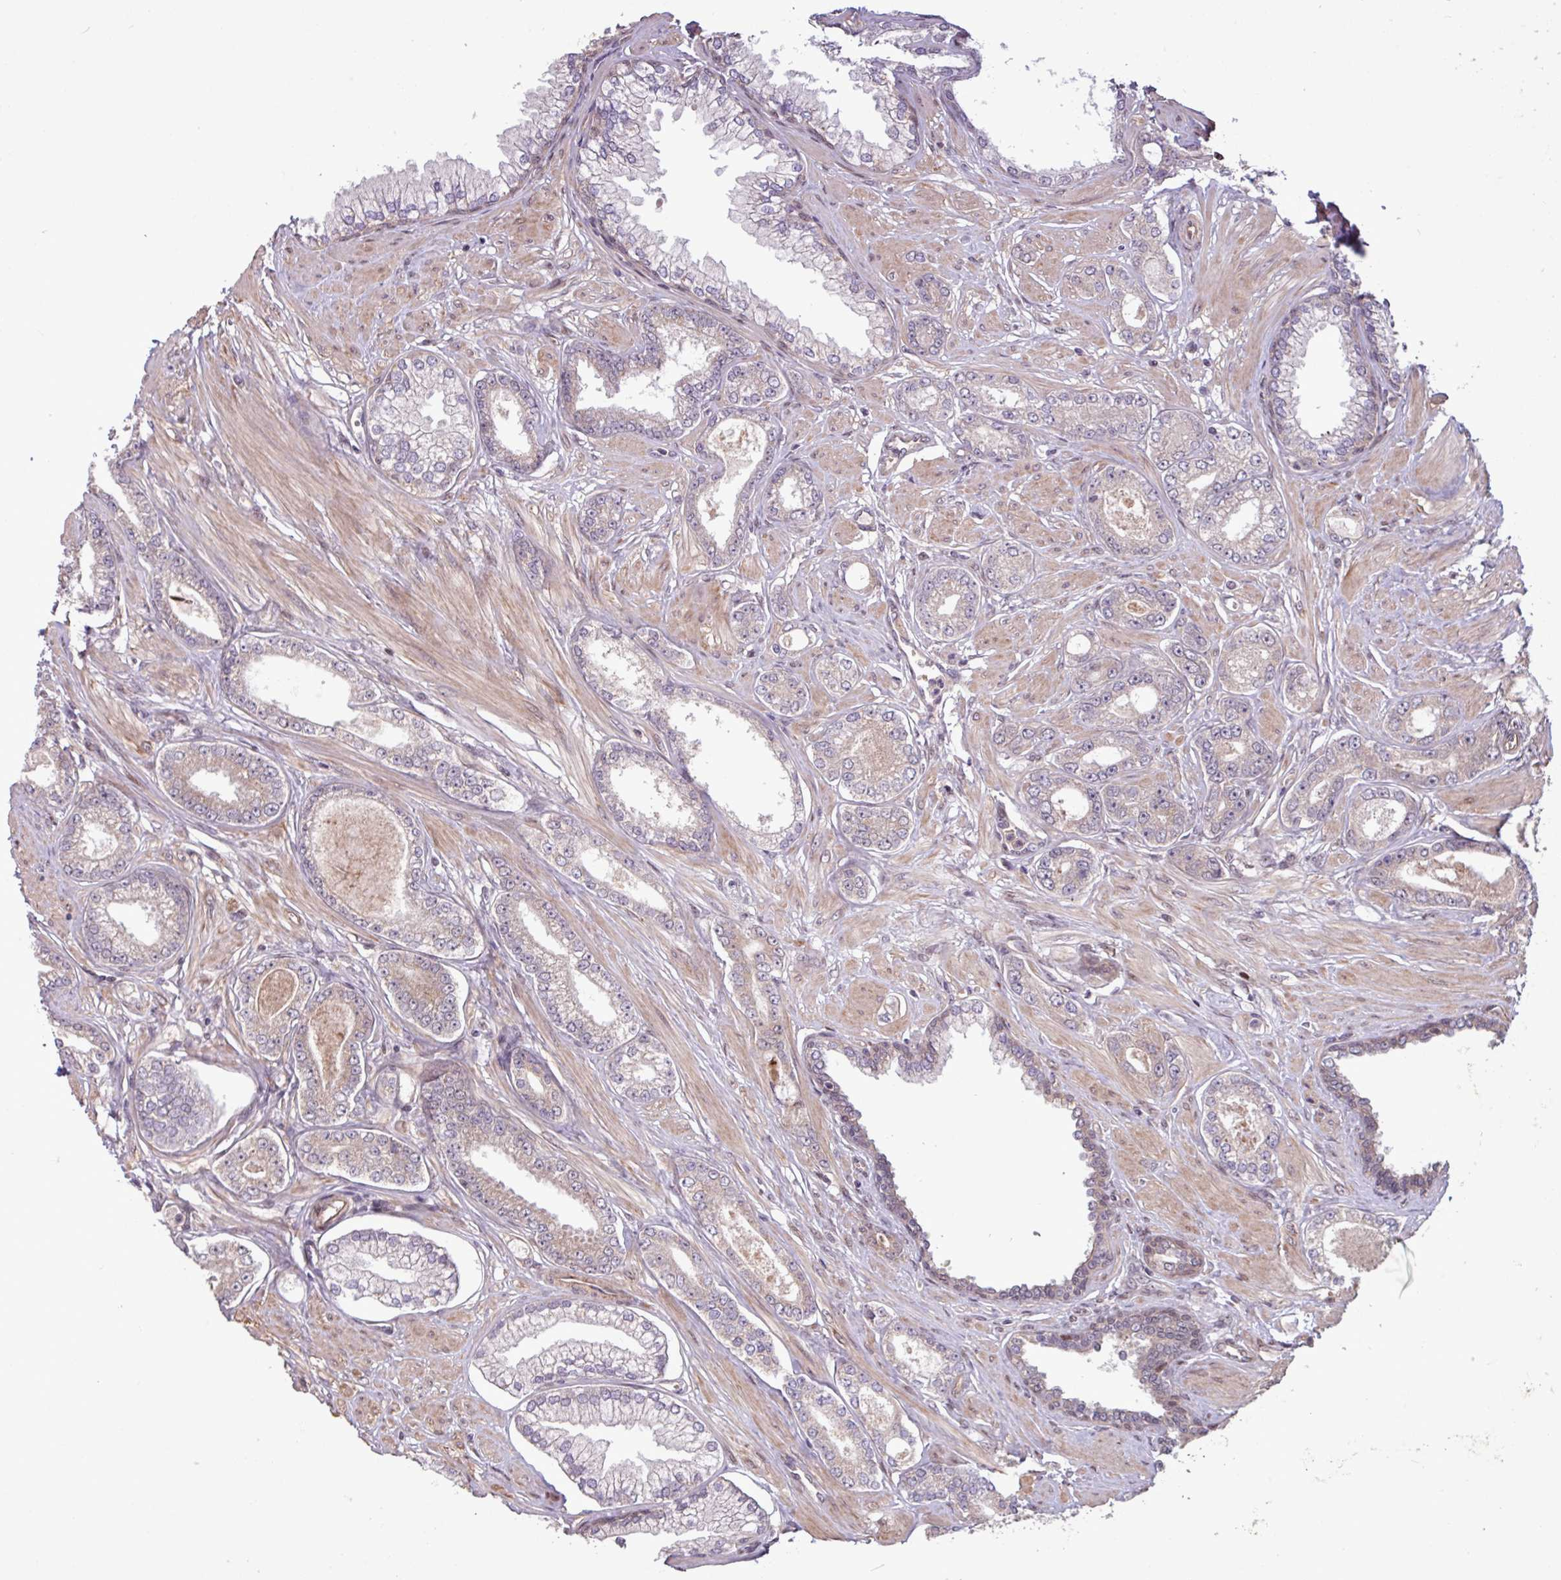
{"staining": {"intensity": "weak", "quantity": "<25%", "location": "cytoplasmic/membranous"}, "tissue": "prostate cancer", "cell_type": "Tumor cells", "image_type": "cancer", "snomed": [{"axis": "morphology", "description": "Adenocarcinoma, Low grade"}, {"axis": "topography", "description": "Prostate"}], "caption": "A histopathology image of human adenocarcinoma (low-grade) (prostate) is negative for staining in tumor cells.", "gene": "PDPR", "patient": {"sex": "male", "age": 60}}